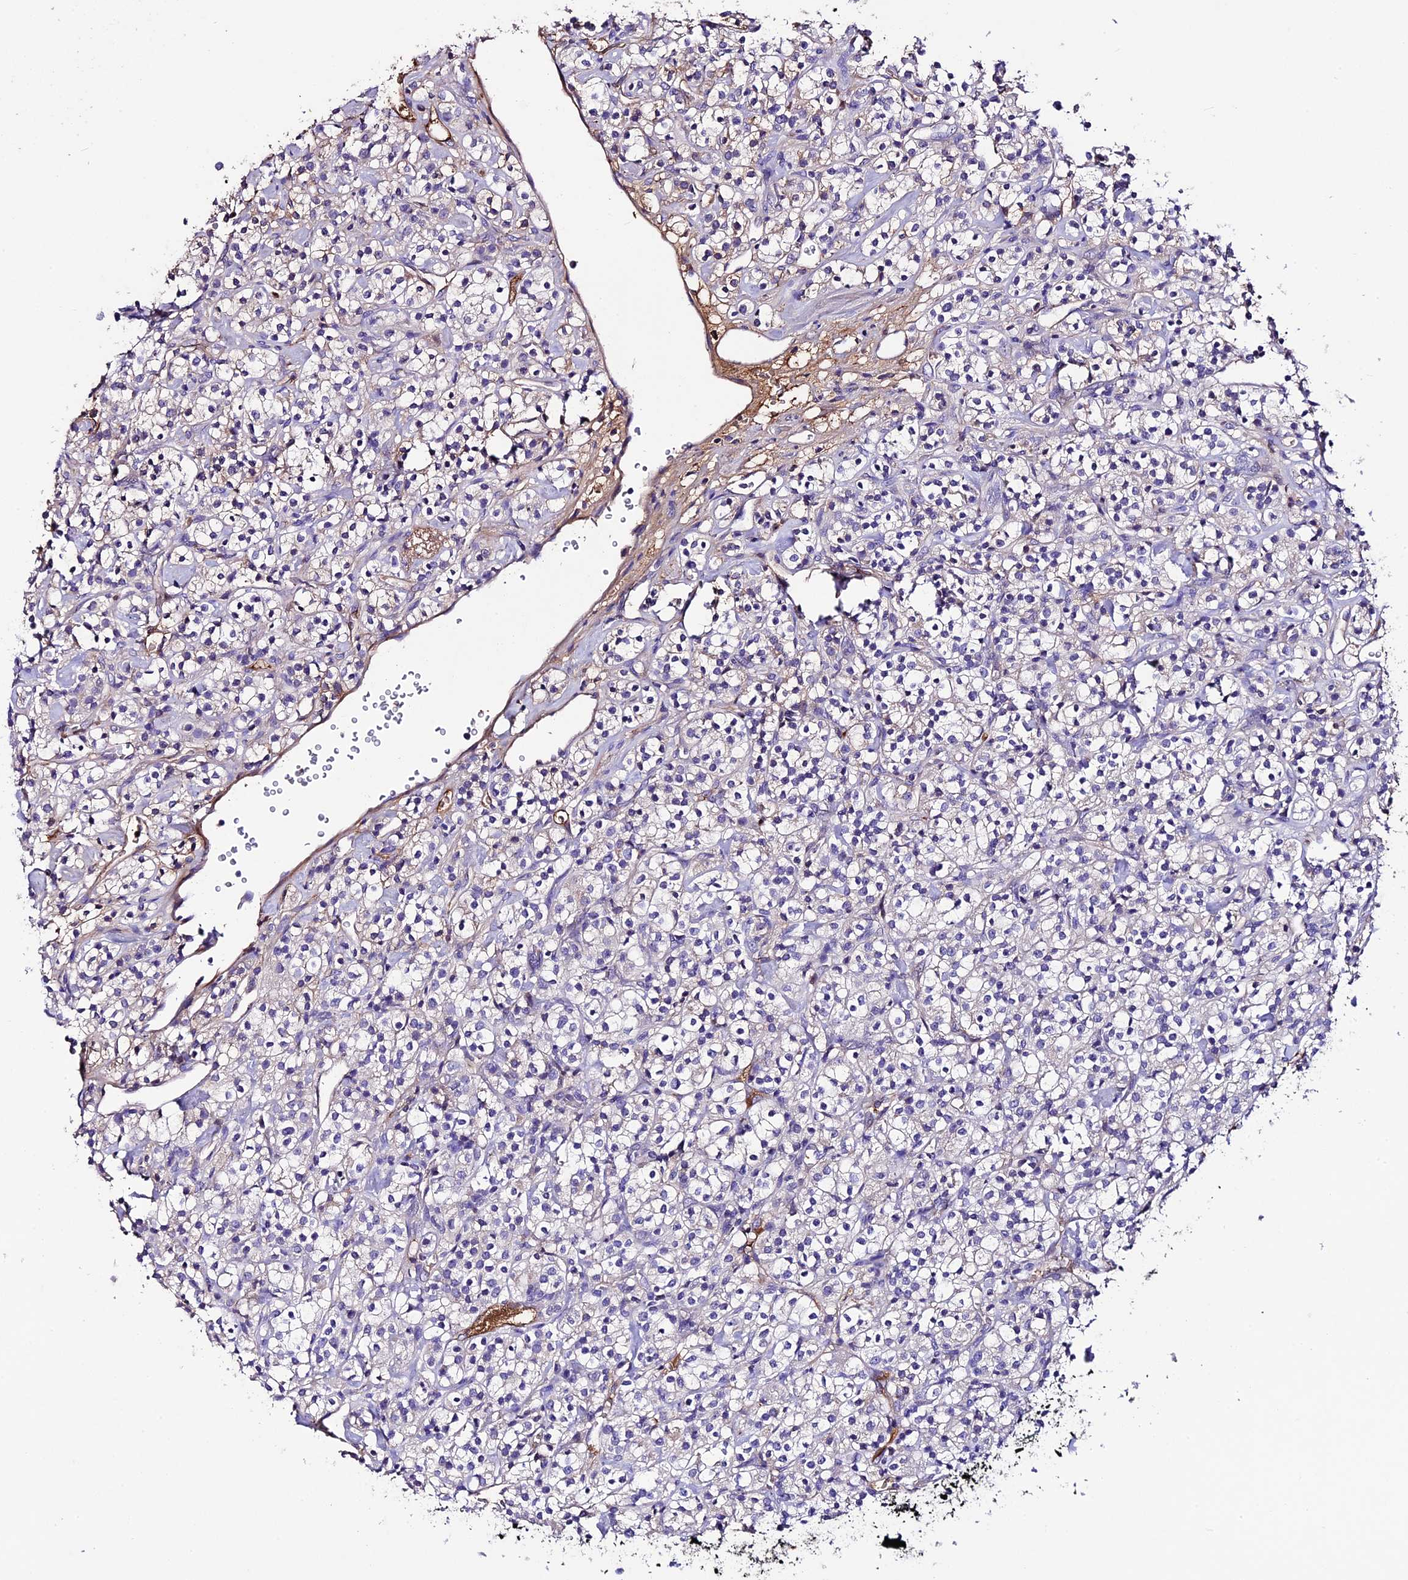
{"staining": {"intensity": "negative", "quantity": "none", "location": "none"}, "tissue": "renal cancer", "cell_type": "Tumor cells", "image_type": "cancer", "snomed": [{"axis": "morphology", "description": "Adenocarcinoma, NOS"}, {"axis": "topography", "description": "Kidney"}], "caption": "The photomicrograph demonstrates no significant positivity in tumor cells of renal cancer.", "gene": "TCP11L2", "patient": {"sex": "male", "age": 77}}